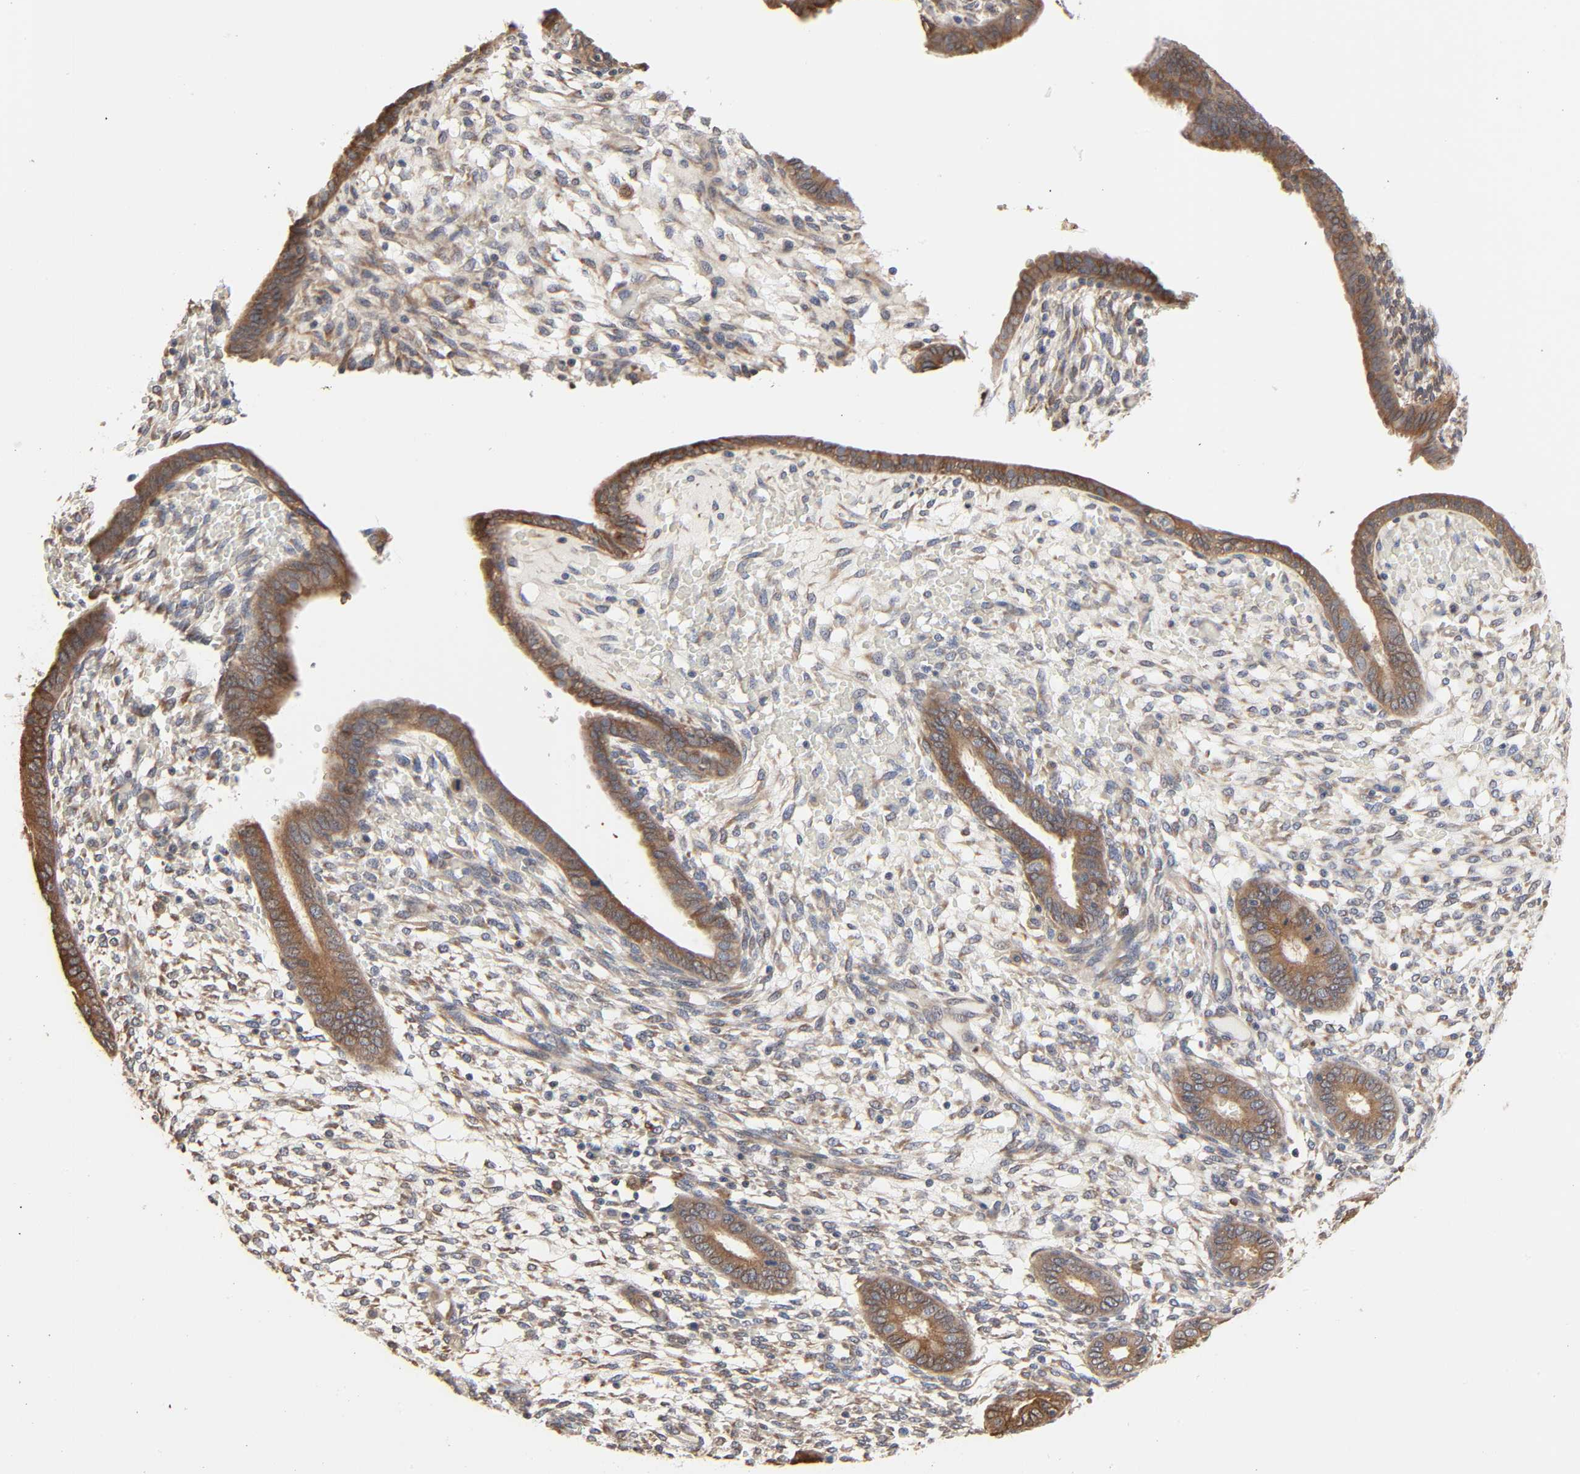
{"staining": {"intensity": "weak", "quantity": "25%-75%", "location": "cytoplasmic/membranous"}, "tissue": "endometrium", "cell_type": "Cells in endometrial stroma", "image_type": "normal", "snomed": [{"axis": "morphology", "description": "Normal tissue, NOS"}, {"axis": "topography", "description": "Endometrium"}], "caption": "Benign endometrium displays weak cytoplasmic/membranous staining in about 25%-75% of cells in endometrial stroma.", "gene": "NDRG2", "patient": {"sex": "female", "age": 42}}